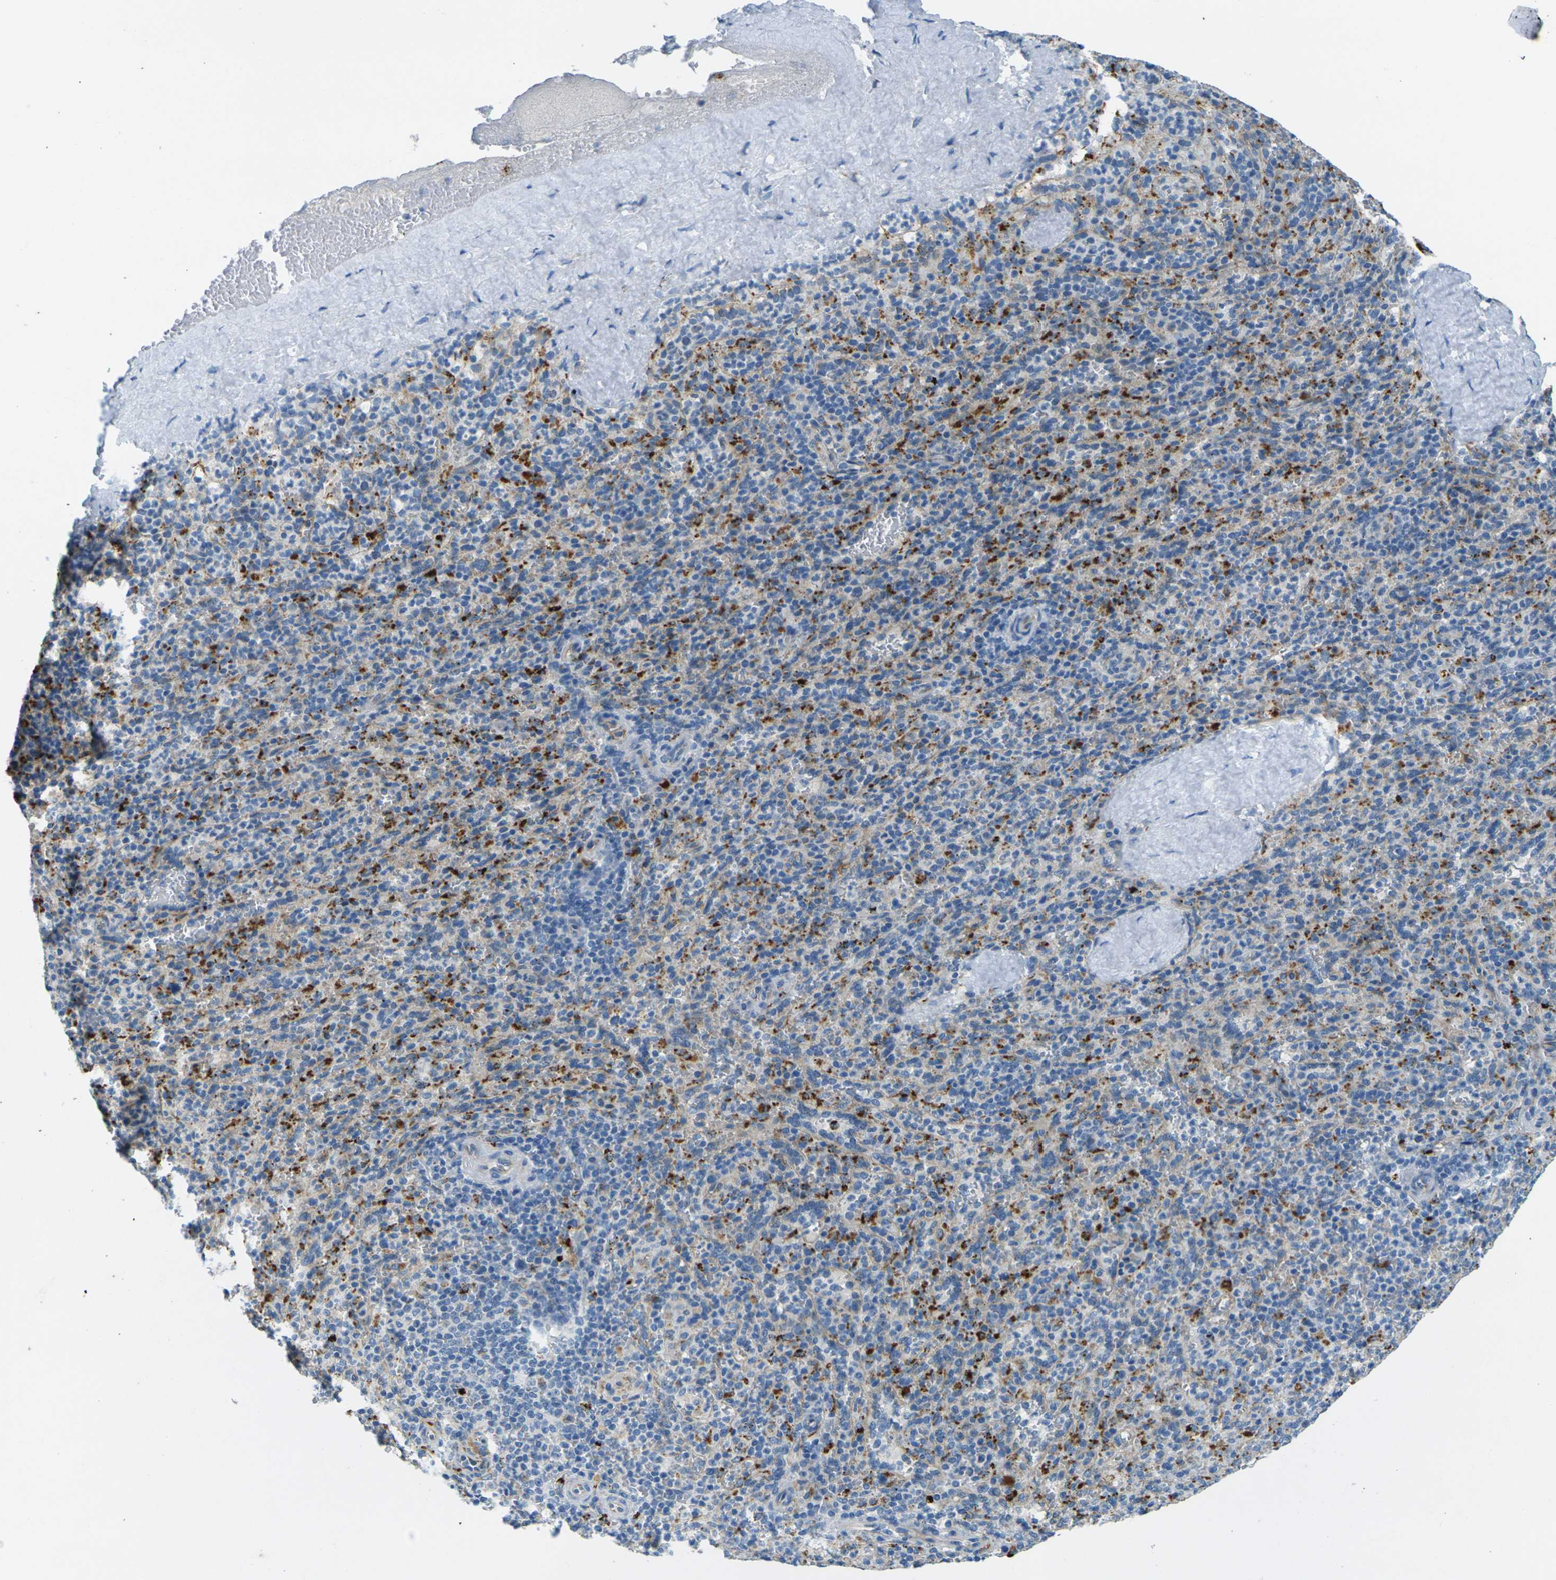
{"staining": {"intensity": "moderate", "quantity": "25%-75%", "location": "cytoplasmic/membranous"}, "tissue": "spleen", "cell_type": "Cells in red pulp", "image_type": "normal", "snomed": [{"axis": "morphology", "description": "Normal tissue, NOS"}, {"axis": "topography", "description": "Spleen"}], "caption": "Spleen stained with DAB IHC shows medium levels of moderate cytoplasmic/membranous positivity in approximately 25%-75% of cells in red pulp. The staining was performed using DAB, with brown indicating positive protein expression. Nuclei are stained blue with hematoxylin.", "gene": "CYP2C8", "patient": {"sex": "male", "age": 36}}